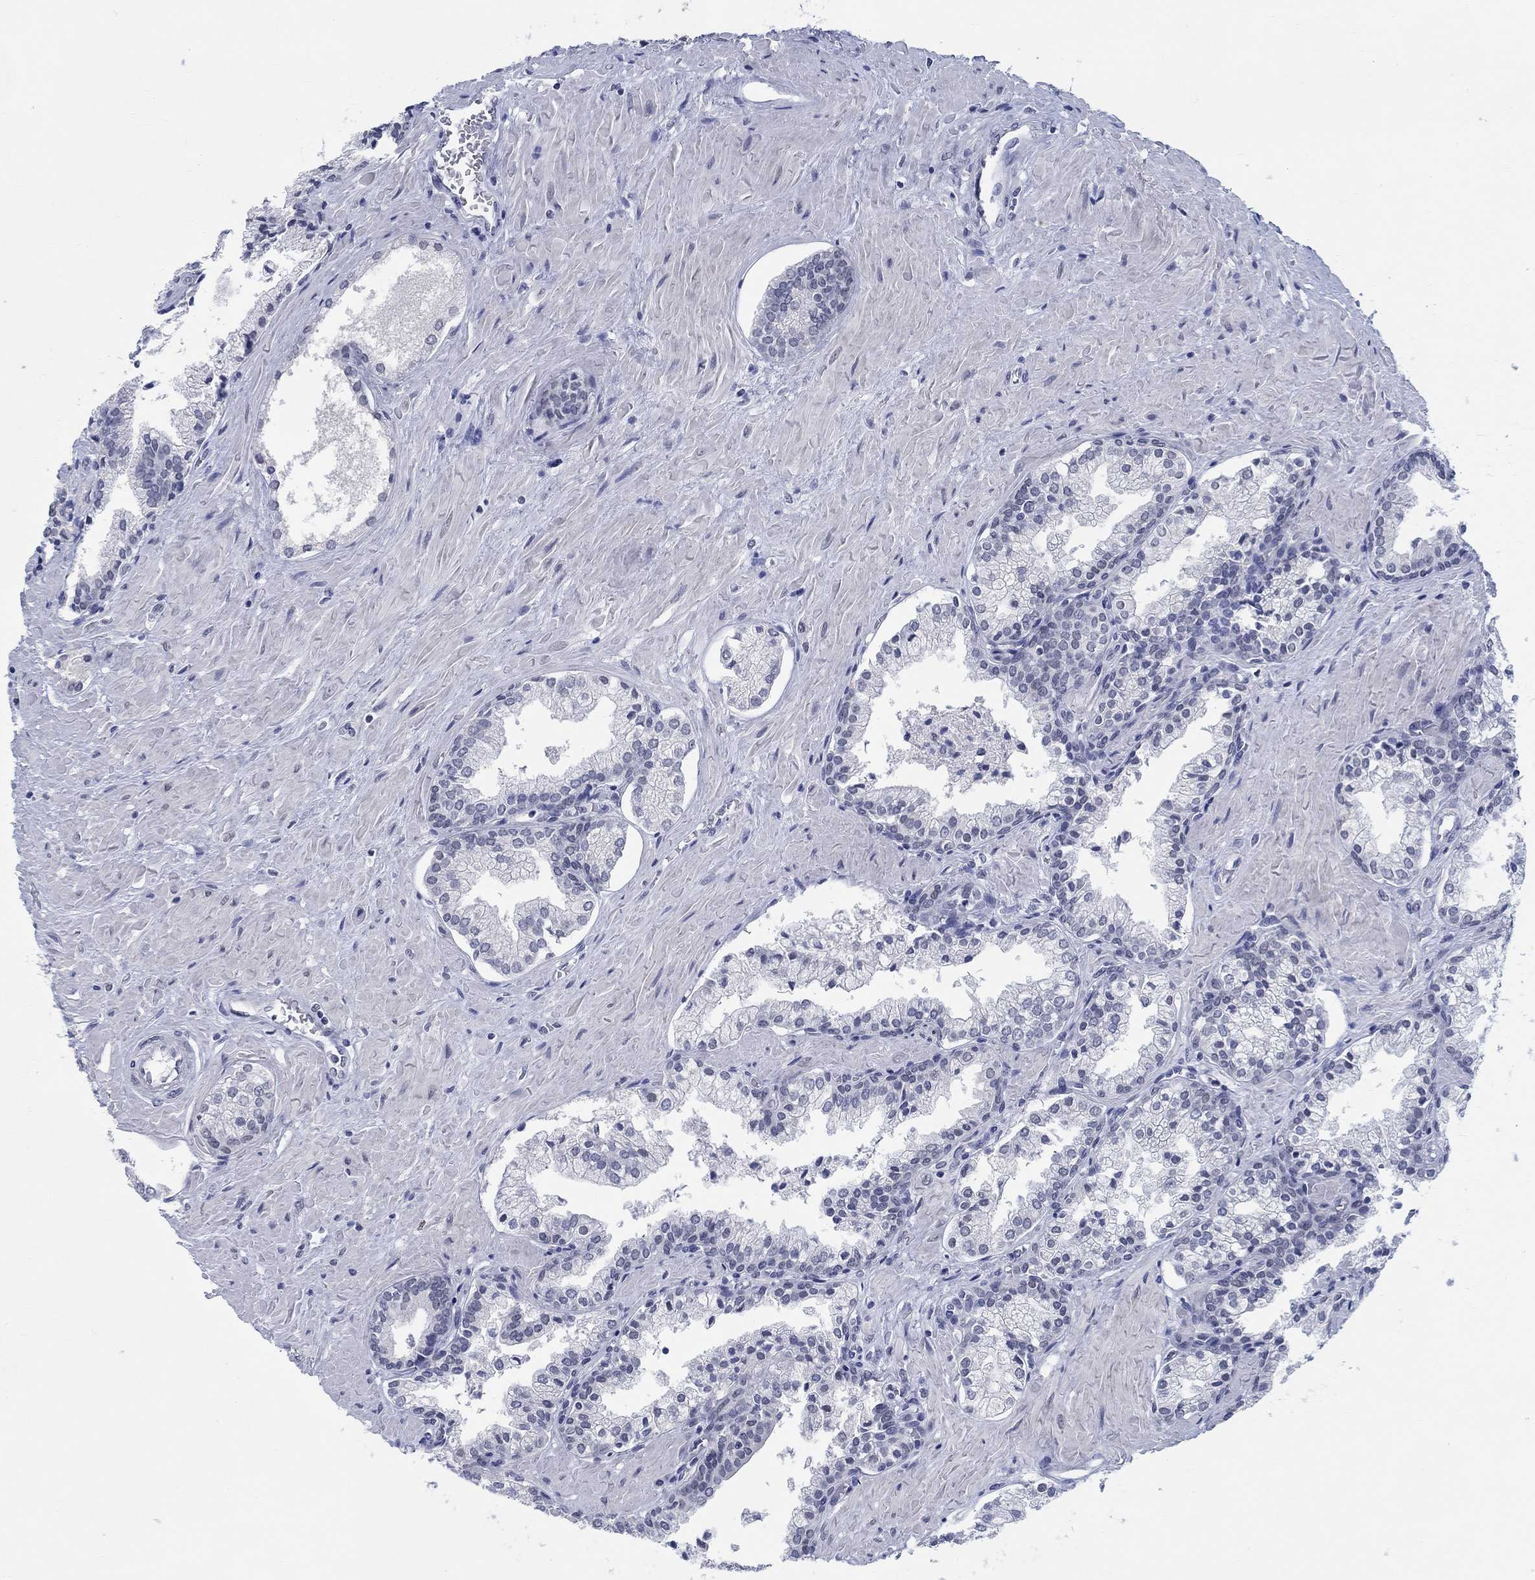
{"staining": {"intensity": "negative", "quantity": "none", "location": "none"}, "tissue": "prostate cancer", "cell_type": "Tumor cells", "image_type": "cancer", "snomed": [{"axis": "morphology", "description": "Adenocarcinoma, NOS"}, {"axis": "topography", "description": "Prostate and seminal vesicle, NOS"}, {"axis": "topography", "description": "Prostate"}], "caption": "IHC photomicrograph of human prostate cancer stained for a protein (brown), which displays no staining in tumor cells.", "gene": "ANKS1B", "patient": {"sex": "male", "age": 44}}